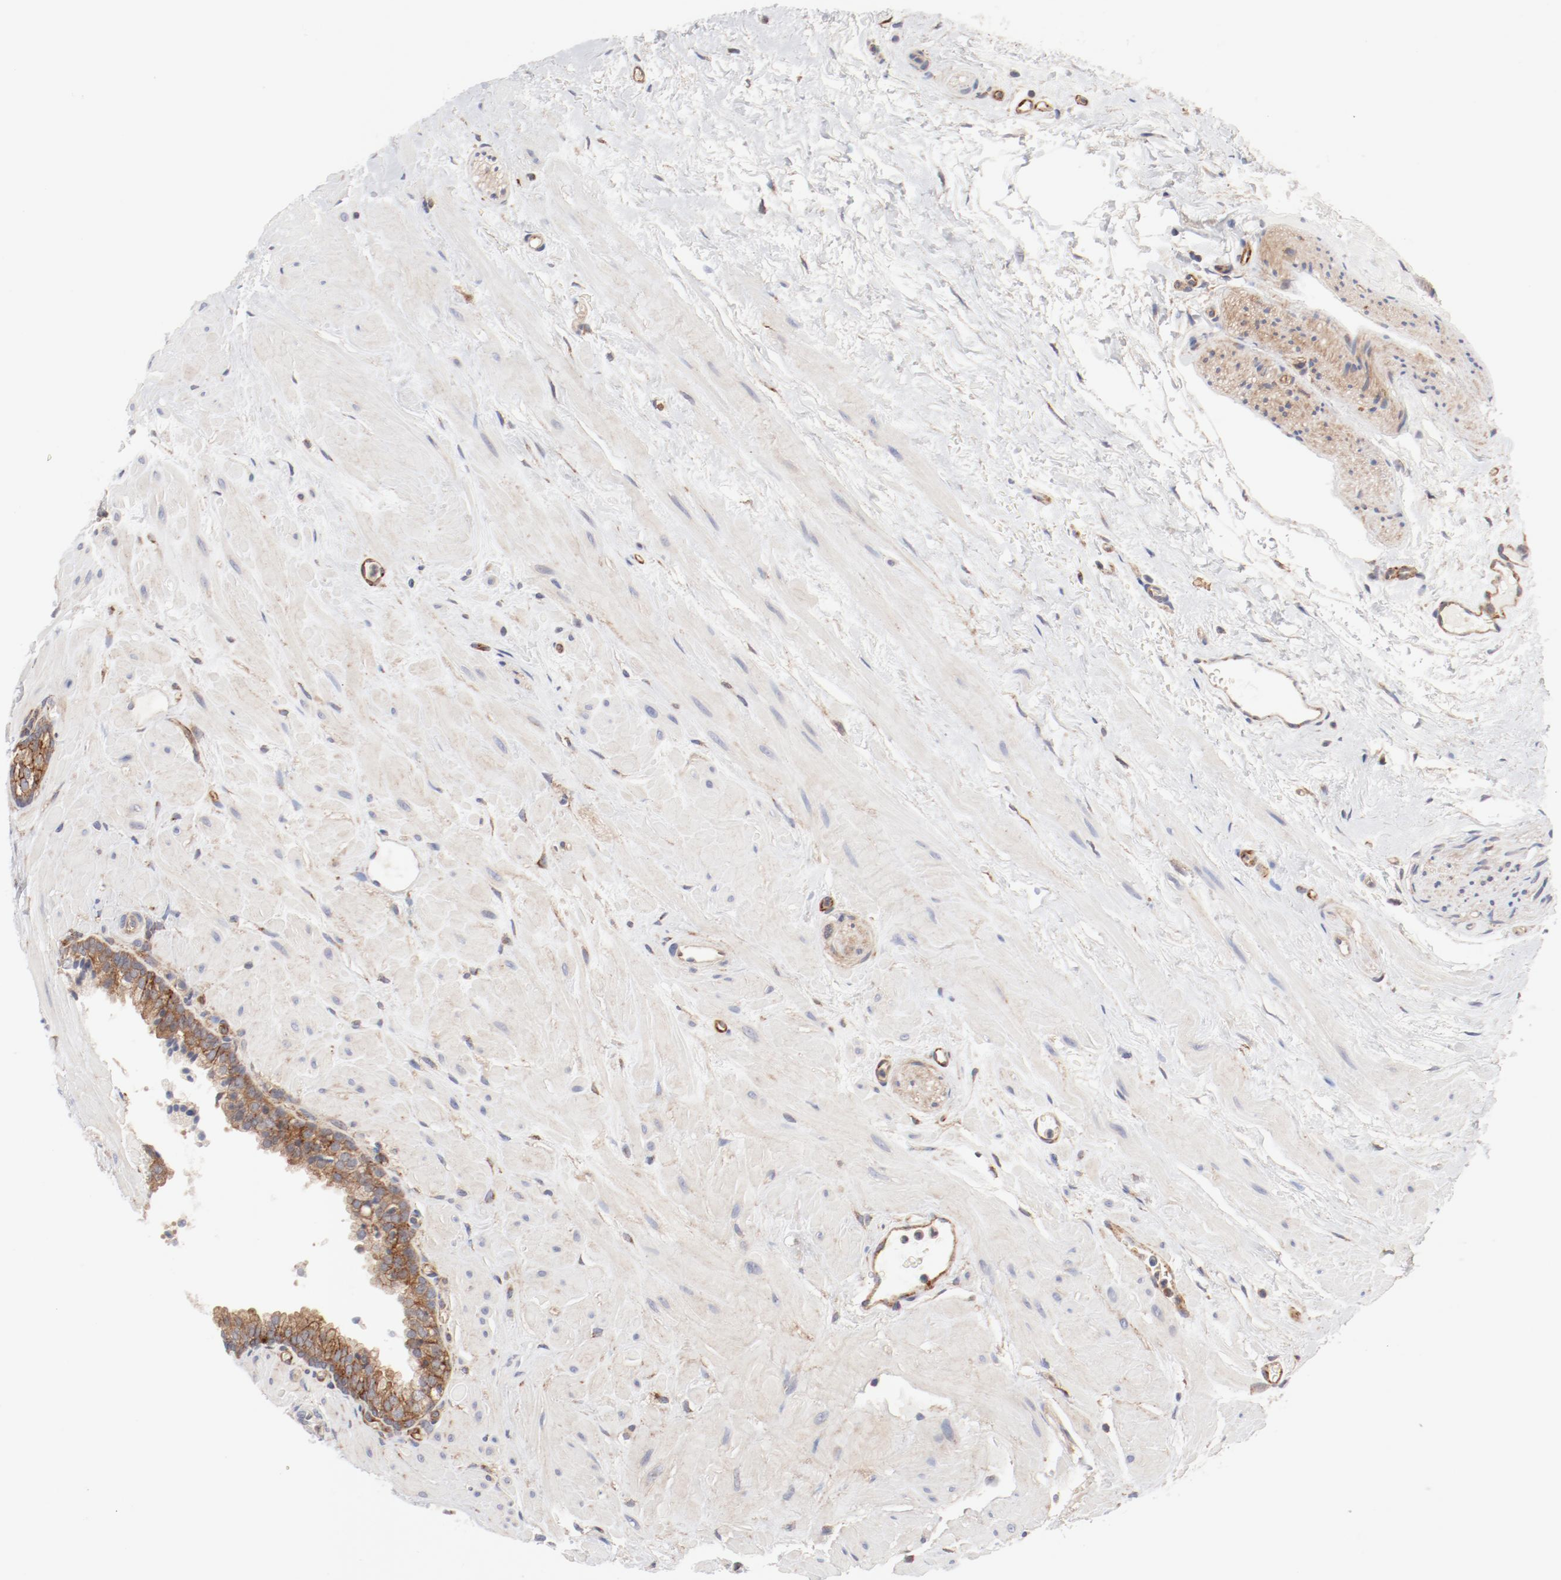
{"staining": {"intensity": "moderate", "quantity": ">75%", "location": "cytoplasmic/membranous"}, "tissue": "prostate", "cell_type": "Glandular cells", "image_type": "normal", "snomed": [{"axis": "morphology", "description": "Normal tissue, NOS"}, {"axis": "topography", "description": "Prostate"}], "caption": "Unremarkable prostate was stained to show a protein in brown. There is medium levels of moderate cytoplasmic/membranous staining in about >75% of glandular cells. (DAB IHC with brightfield microscopy, high magnification).", "gene": "AP2A1", "patient": {"sex": "male", "age": 60}}